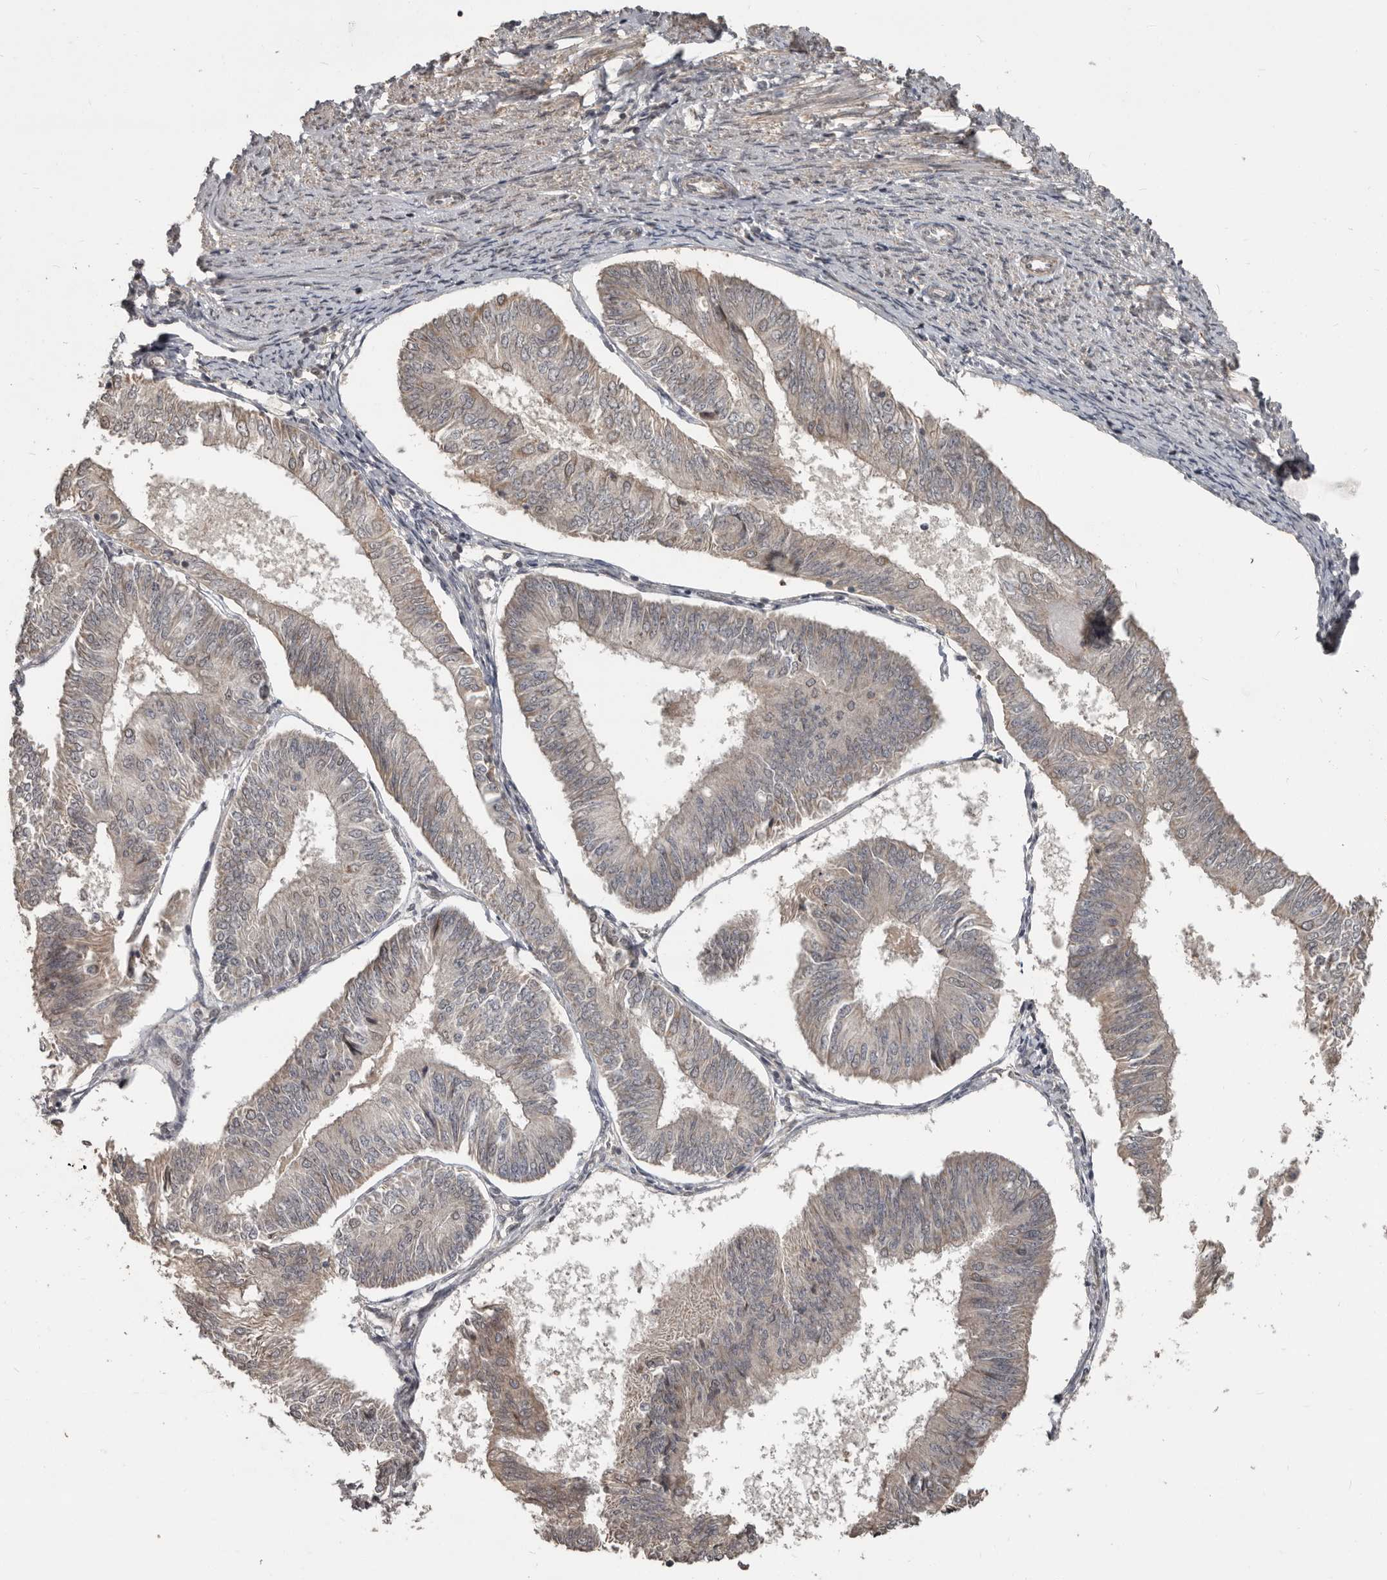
{"staining": {"intensity": "weak", "quantity": "25%-75%", "location": "cytoplasmic/membranous"}, "tissue": "endometrial cancer", "cell_type": "Tumor cells", "image_type": "cancer", "snomed": [{"axis": "morphology", "description": "Adenocarcinoma, NOS"}, {"axis": "topography", "description": "Endometrium"}], "caption": "An image of human endometrial cancer stained for a protein shows weak cytoplasmic/membranous brown staining in tumor cells.", "gene": "ZFP14", "patient": {"sex": "female", "age": 58}}